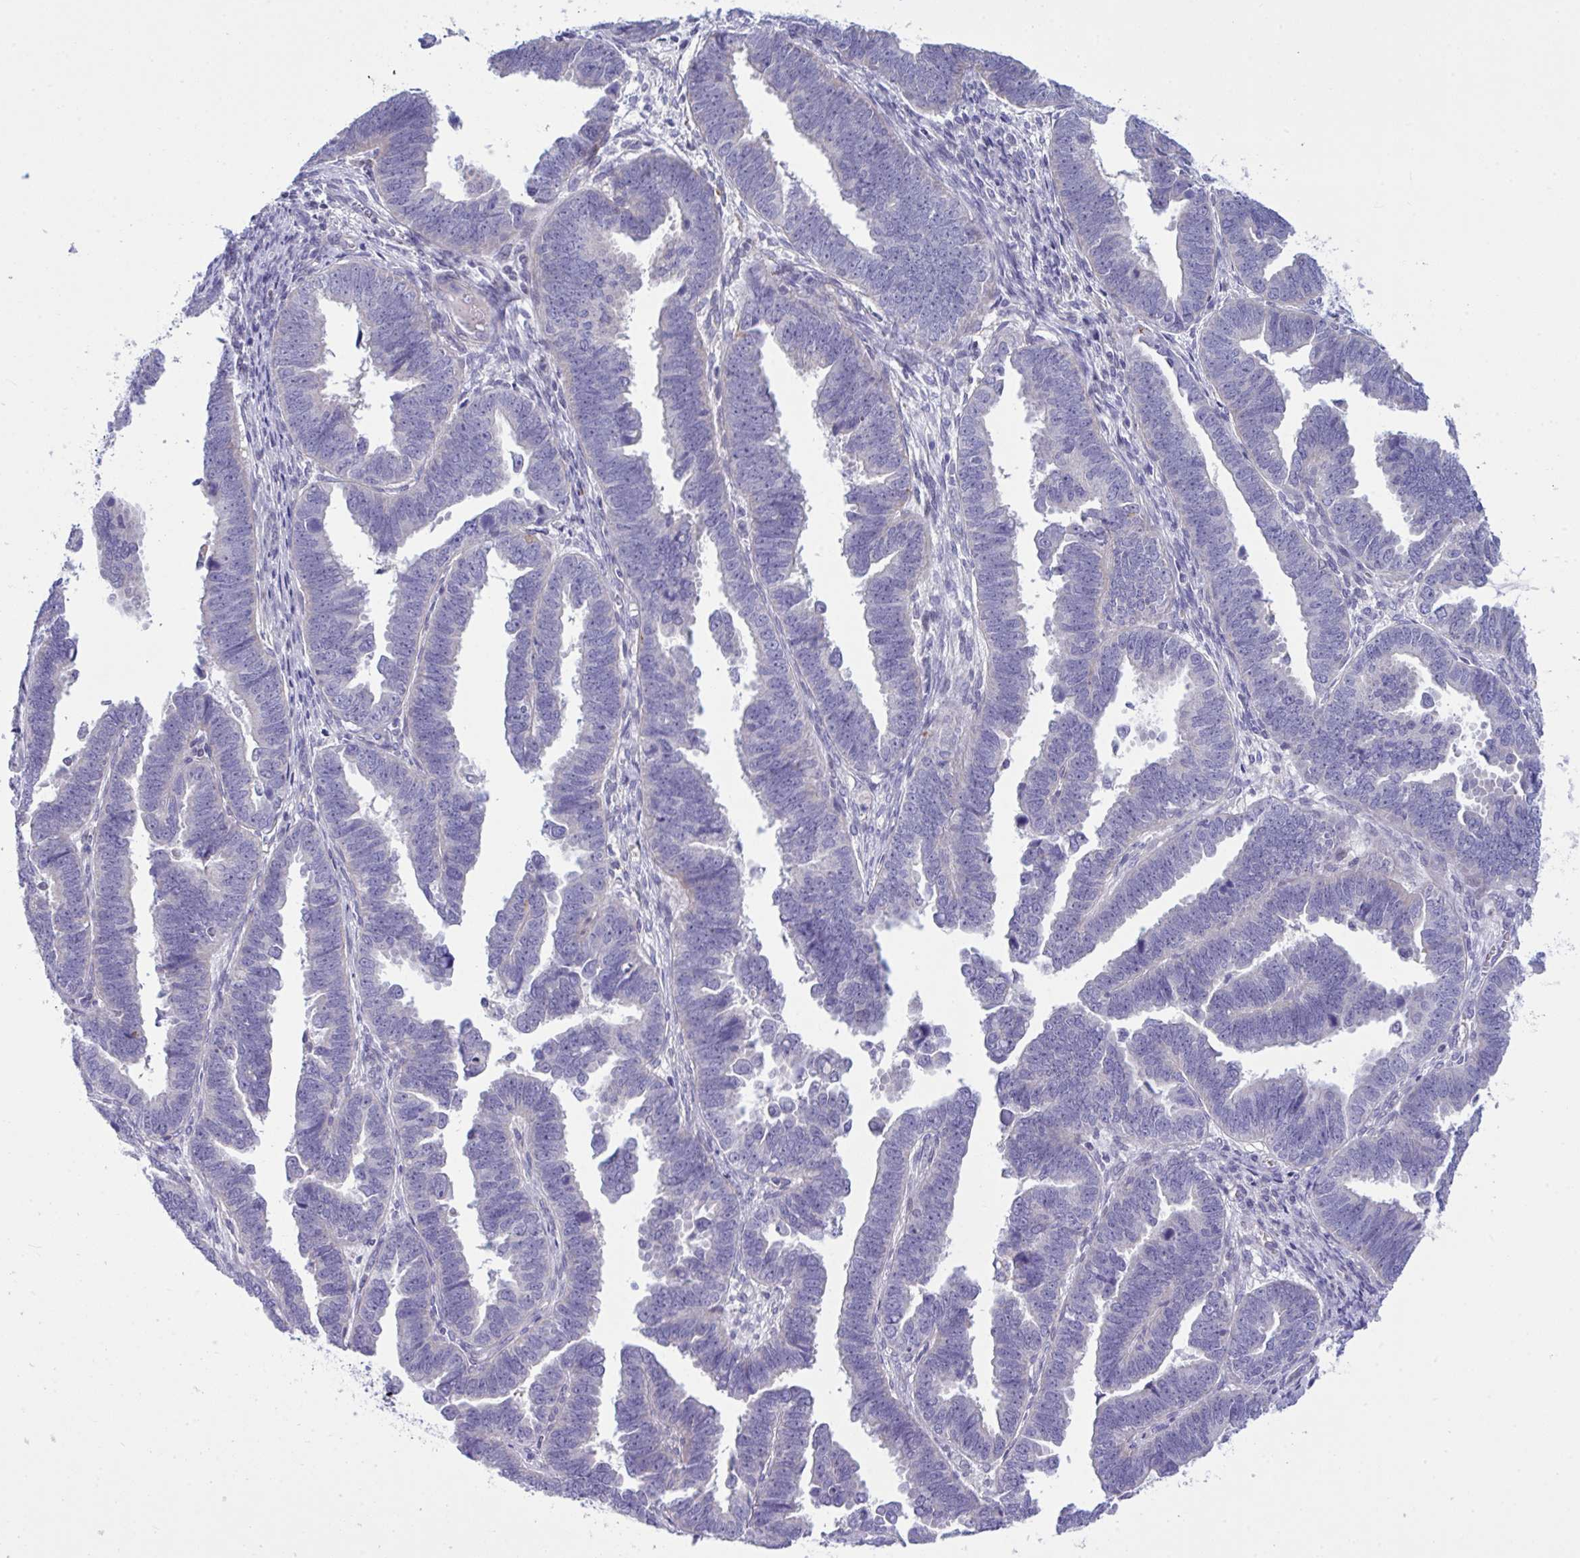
{"staining": {"intensity": "negative", "quantity": "none", "location": "none"}, "tissue": "endometrial cancer", "cell_type": "Tumor cells", "image_type": "cancer", "snomed": [{"axis": "morphology", "description": "Adenocarcinoma, NOS"}, {"axis": "topography", "description": "Endometrium"}], "caption": "High power microscopy photomicrograph of an IHC micrograph of adenocarcinoma (endometrial), revealing no significant staining in tumor cells.", "gene": "WDR97", "patient": {"sex": "female", "age": 75}}